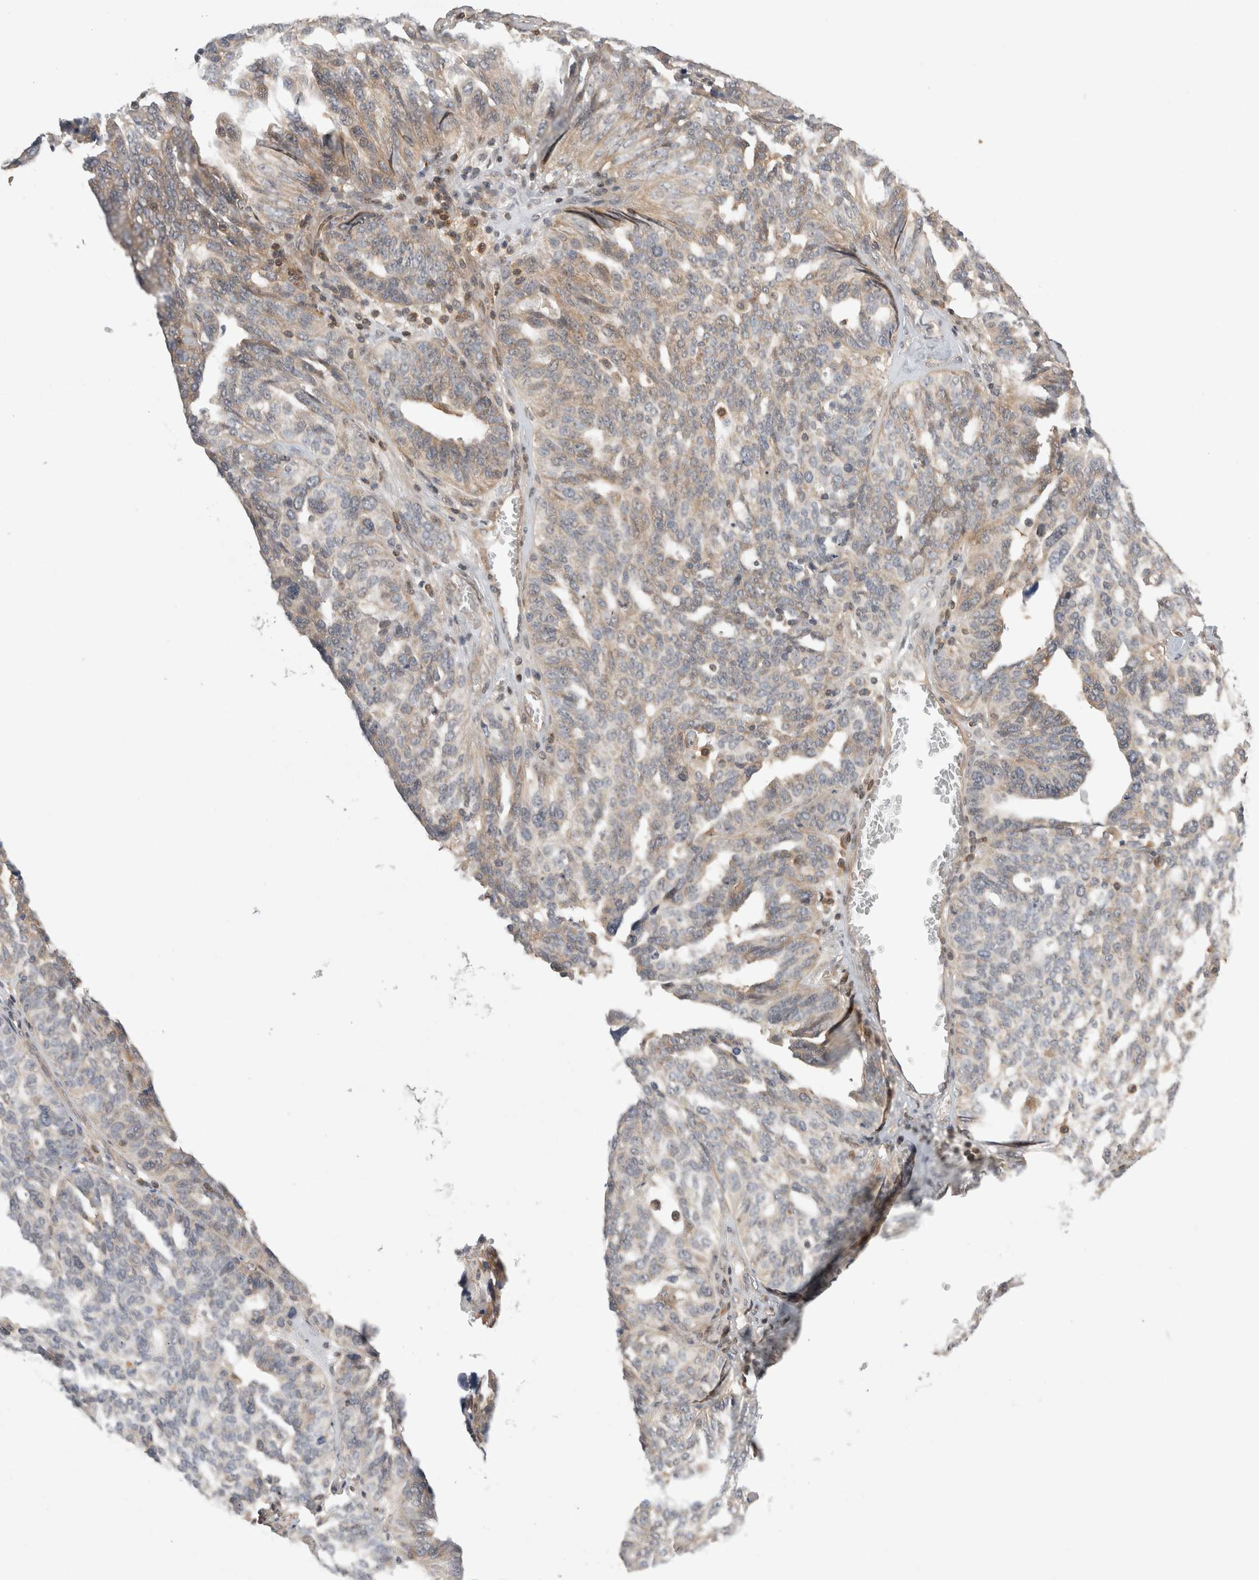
{"staining": {"intensity": "weak", "quantity": "25%-75%", "location": "cytoplasmic/membranous"}, "tissue": "ovarian cancer", "cell_type": "Tumor cells", "image_type": "cancer", "snomed": [{"axis": "morphology", "description": "Cystadenocarcinoma, serous, NOS"}, {"axis": "topography", "description": "Ovary"}], "caption": "High-power microscopy captured an IHC photomicrograph of ovarian cancer, revealing weak cytoplasmic/membranous positivity in about 25%-75% of tumor cells. The staining was performed using DAB (3,3'-diaminobenzidine) to visualize the protein expression in brown, while the nuclei were stained in blue with hematoxylin (Magnification: 20x).", "gene": "NFKB1", "patient": {"sex": "female", "age": 59}}